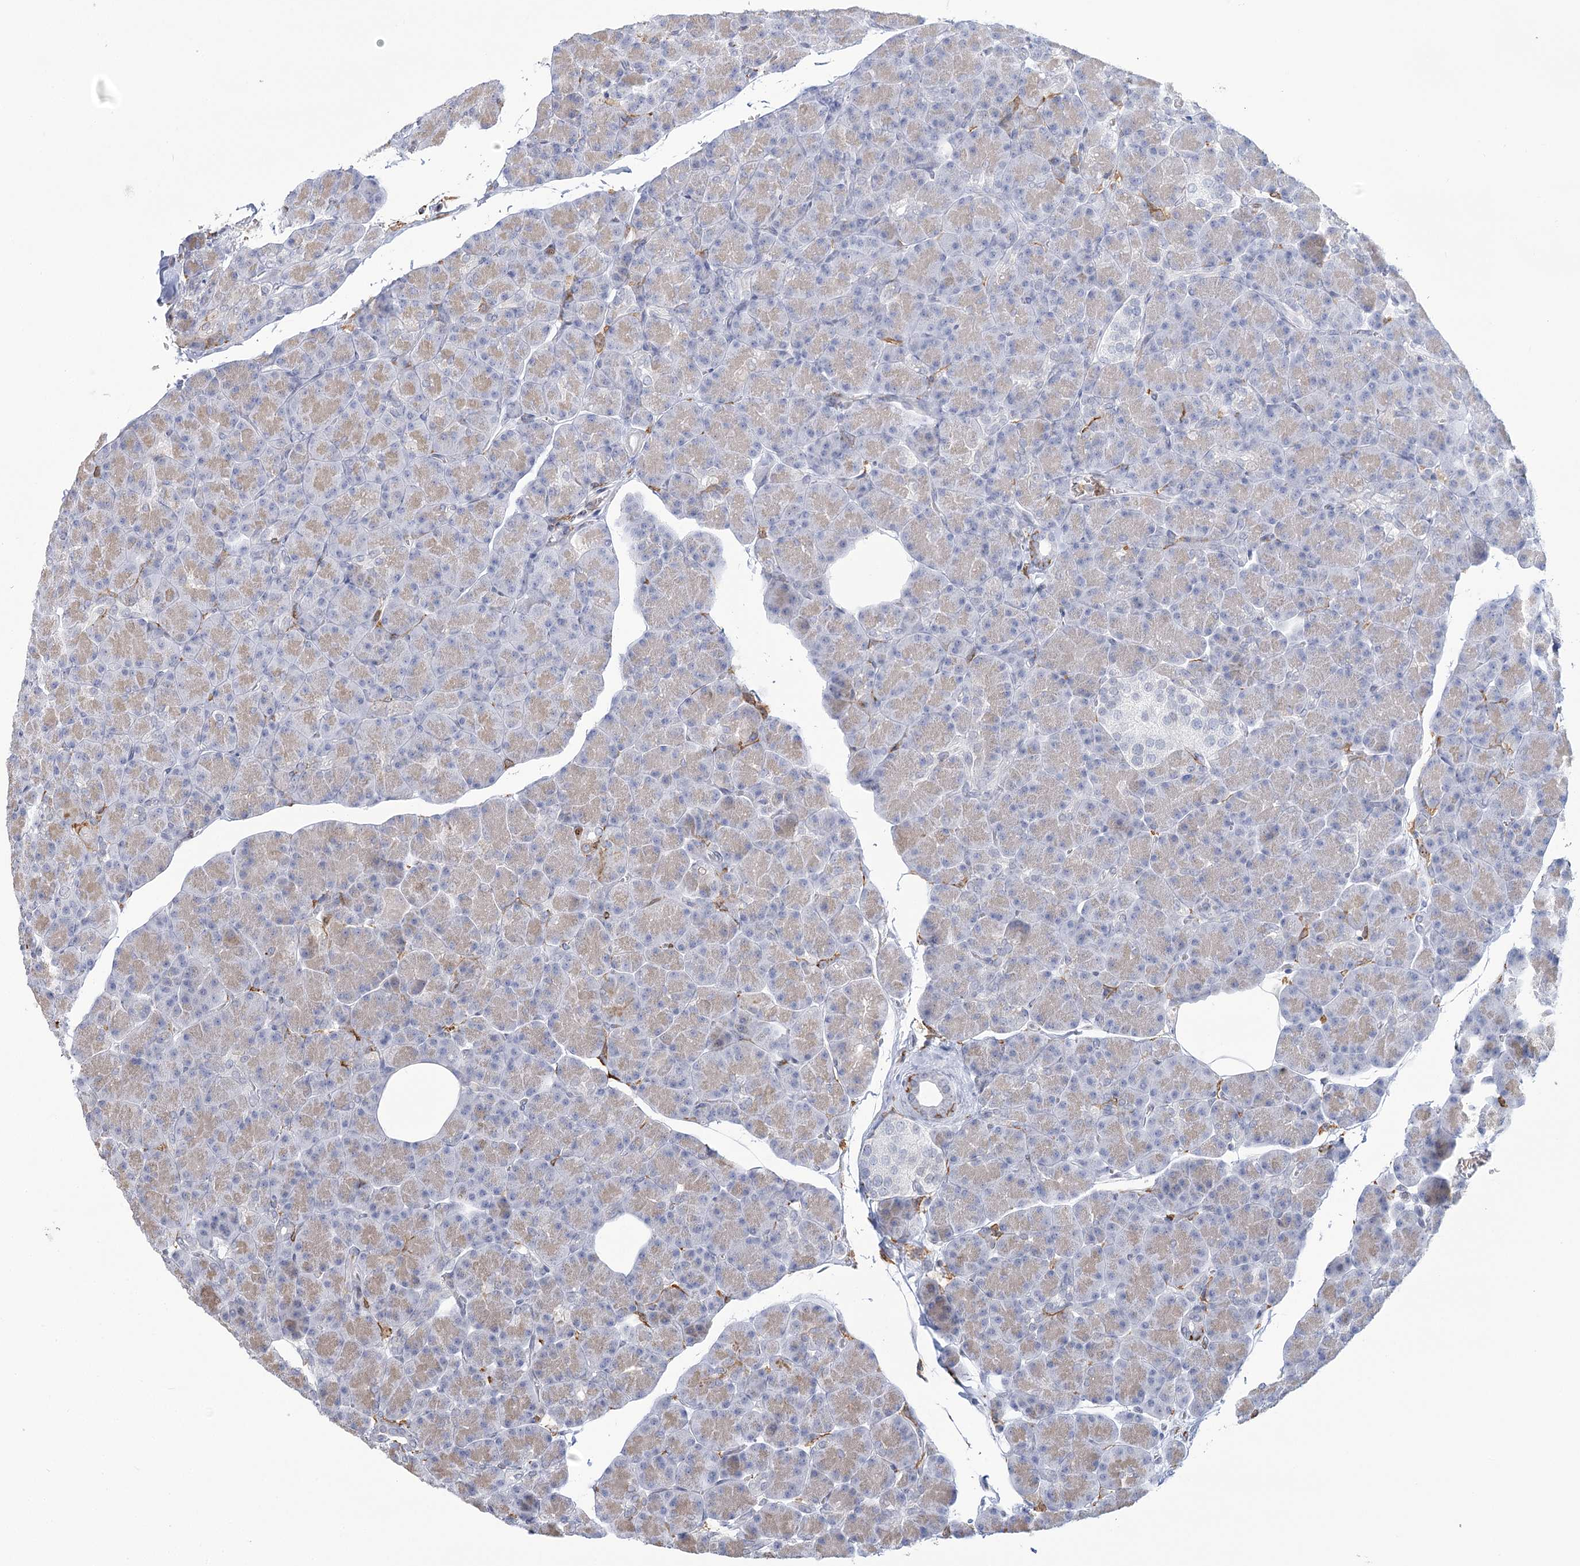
{"staining": {"intensity": "weak", "quantity": "25%-75%", "location": "cytoplasmic/membranous"}, "tissue": "pancreas", "cell_type": "Exocrine glandular cells", "image_type": "normal", "snomed": [{"axis": "morphology", "description": "Normal tissue, NOS"}, {"axis": "topography", "description": "Pancreas"}], "caption": "Protein expression analysis of benign human pancreas reveals weak cytoplasmic/membranous staining in approximately 25%-75% of exocrine glandular cells.", "gene": "C11orf1", "patient": {"sex": "female", "age": 43}}